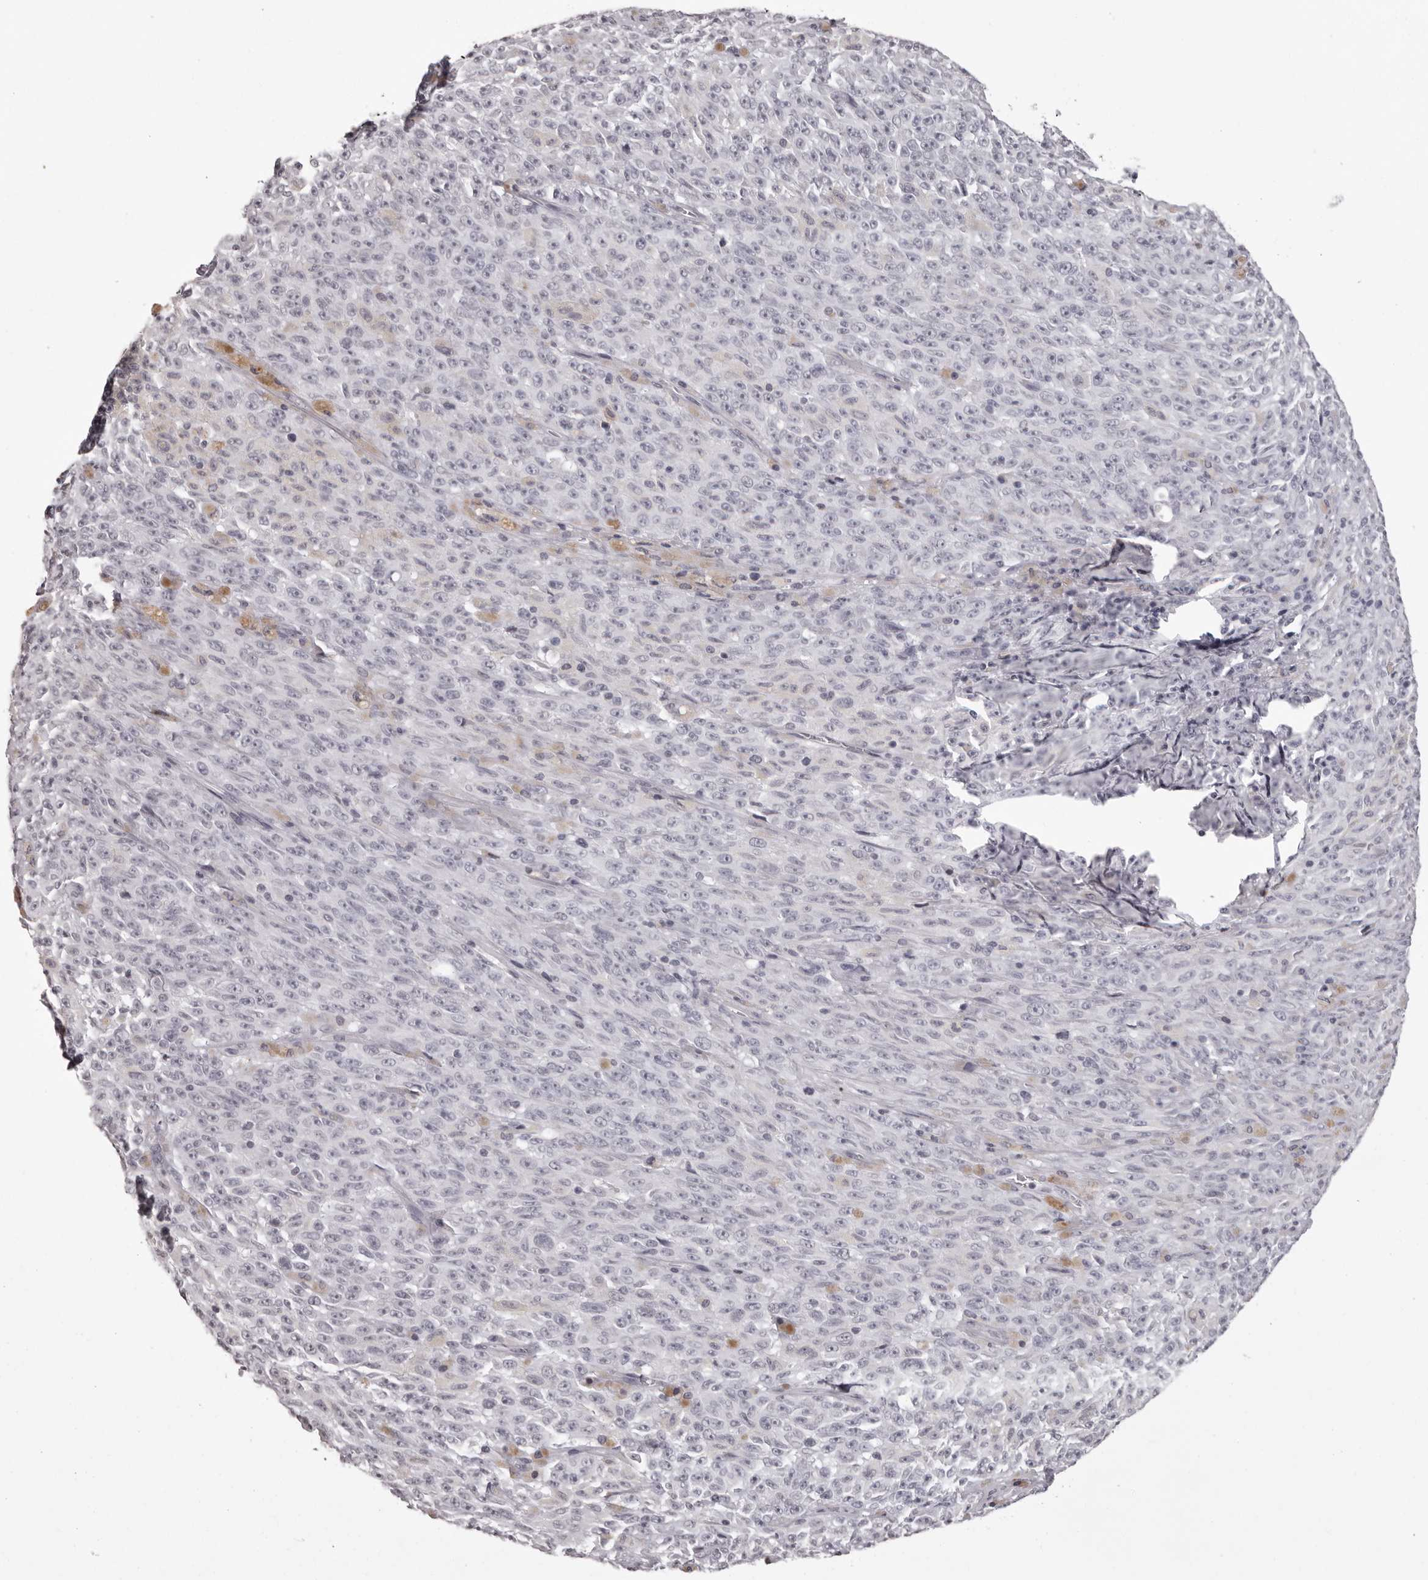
{"staining": {"intensity": "negative", "quantity": "none", "location": "none"}, "tissue": "melanoma", "cell_type": "Tumor cells", "image_type": "cancer", "snomed": [{"axis": "morphology", "description": "Malignant melanoma, NOS"}, {"axis": "topography", "description": "Skin"}], "caption": "Protein analysis of malignant melanoma reveals no significant staining in tumor cells. (Stains: DAB IHC with hematoxylin counter stain, Microscopy: brightfield microscopy at high magnification).", "gene": "C8orf74", "patient": {"sex": "female", "age": 82}}